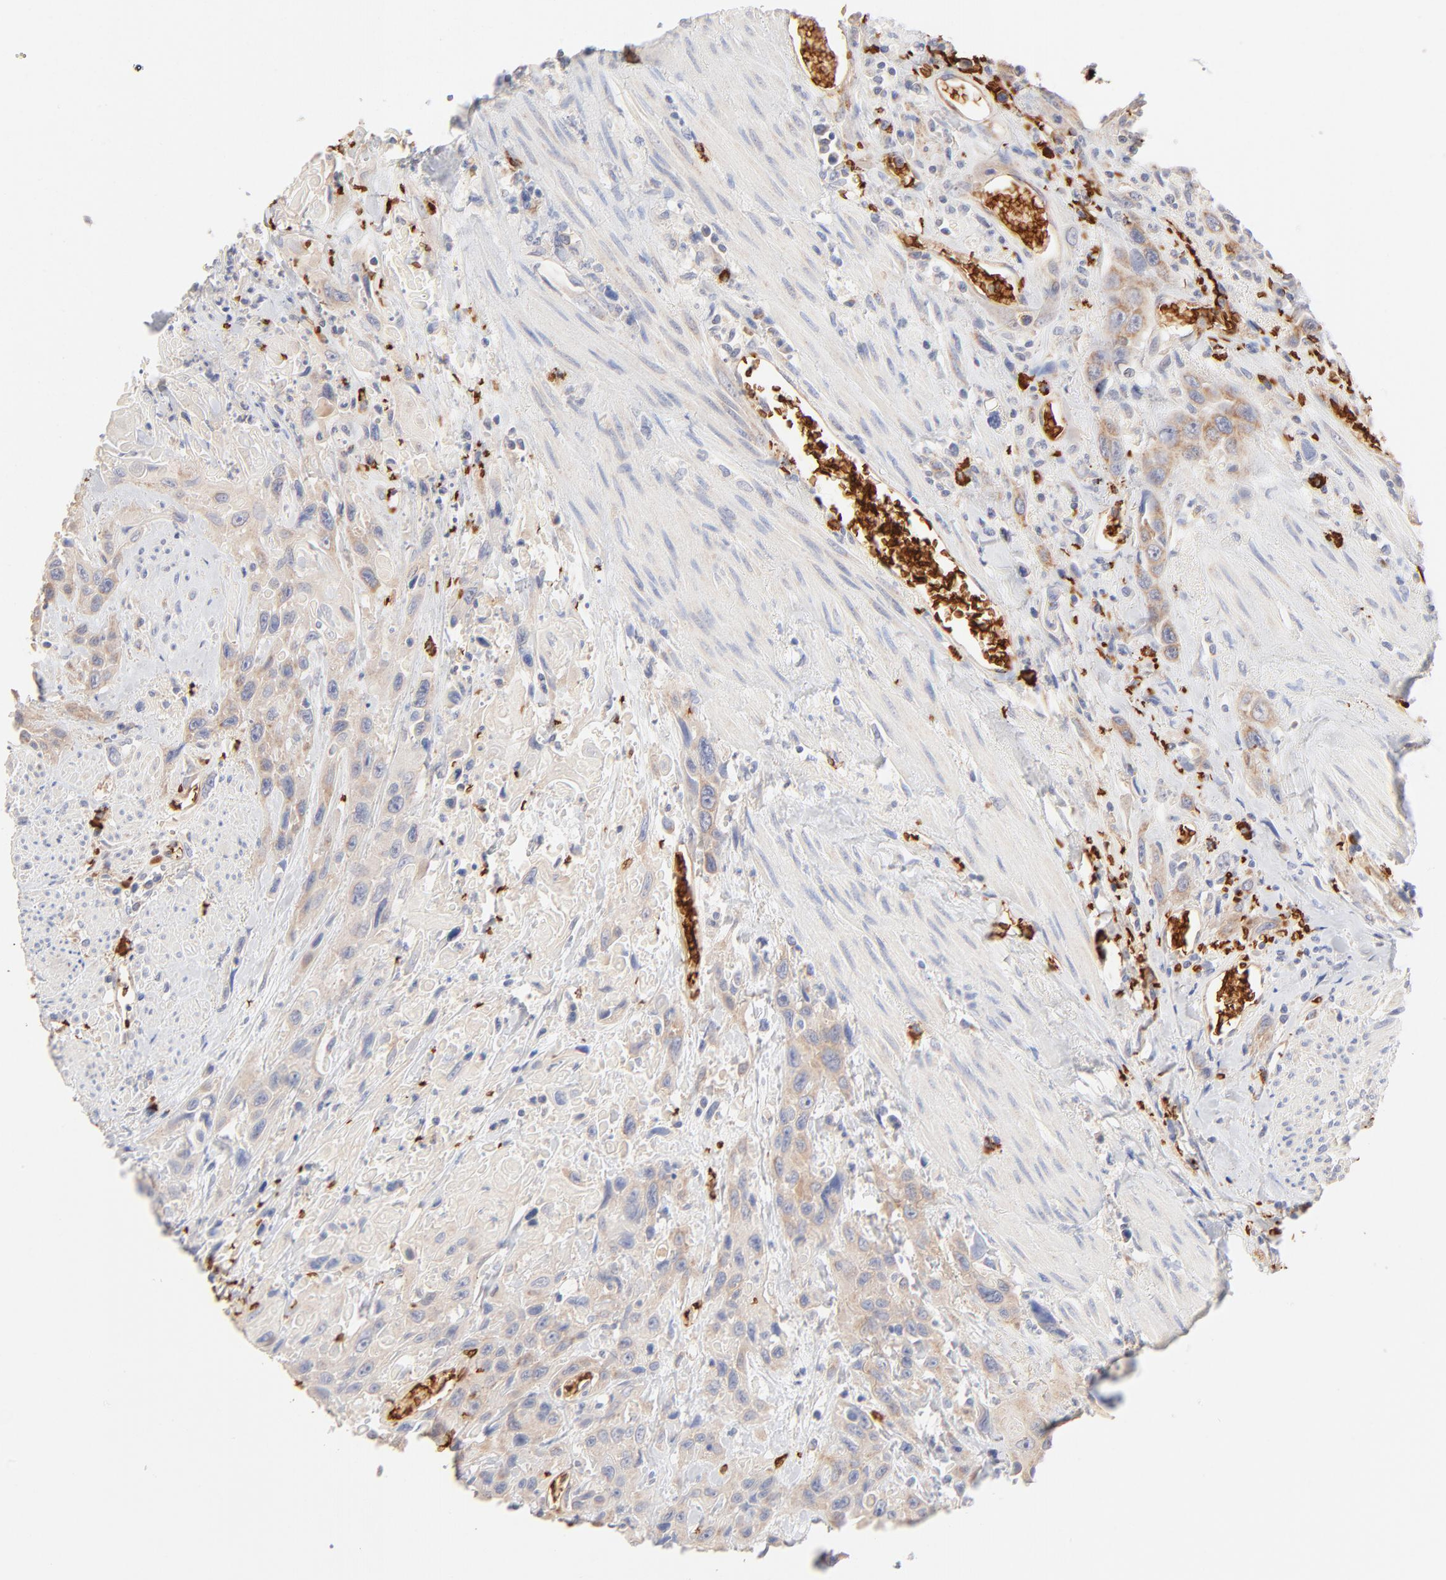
{"staining": {"intensity": "weak", "quantity": ">75%", "location": "cytoplasmic/membranous"}, "tissue": "urothelial cancer", "cell_type": "Tumor cells", "image_type": "cancer", "snomed": [{"axis": "morphology", "description": "Urothelial carcinoma, High grade"}, {"axis": "topography", "description": "Urinary bladder"}], "caption": "Tumor cells exhibit weak cytoplasmic/membranous expression in approximately >75% of cells in high-grade urothelial carcinoma. (brown staining indicates protein expression, while blue staining denotes nuclei).", "gene": "SPTB", "patient": {"sex": "female", "age": 84}}